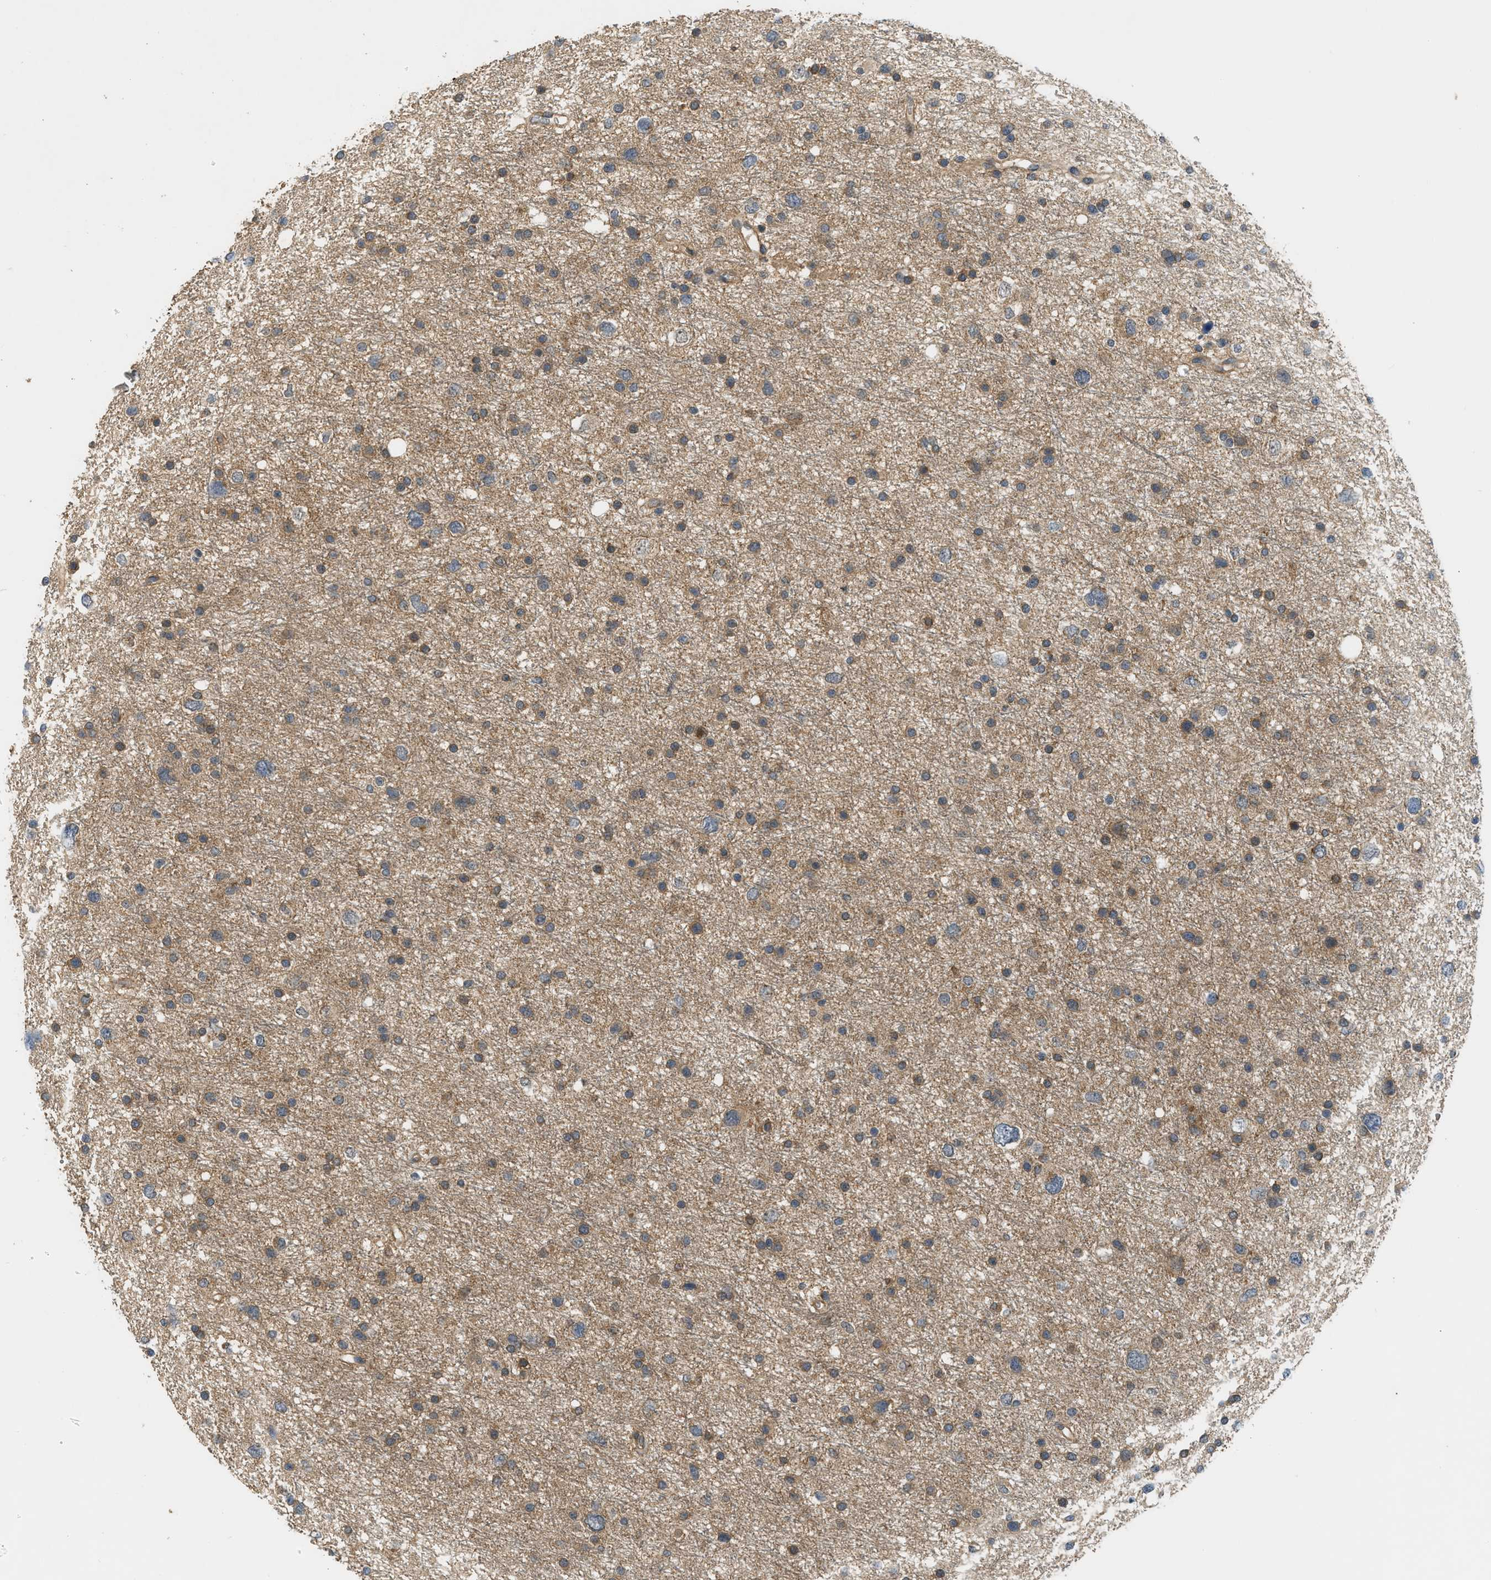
{"staining": {"intensity": "moderate", "quantity": ">75%", "location": "cytoplasmic/membranous"}, "tissue": "glioma", "cell_type": "Tumor cells", "image_type": "cancer", "snomed": [{"axis": "morphology", "description": "Glioma, malignant, Low grade"}, {"axis": "topography", "description": "Brain"}], "caption": "Protein staining by immunohistochemistry exhibits moderate cytoplasmic/membranous staining in approximately >75% of tumor cells in glioma. The staining was performed using DAB, with brown indicating positive protein expression. Nuclei are stained blue with hematoxylin.", "gene": "ADCY8", "patient": {"sex": "female", "age": 37}}